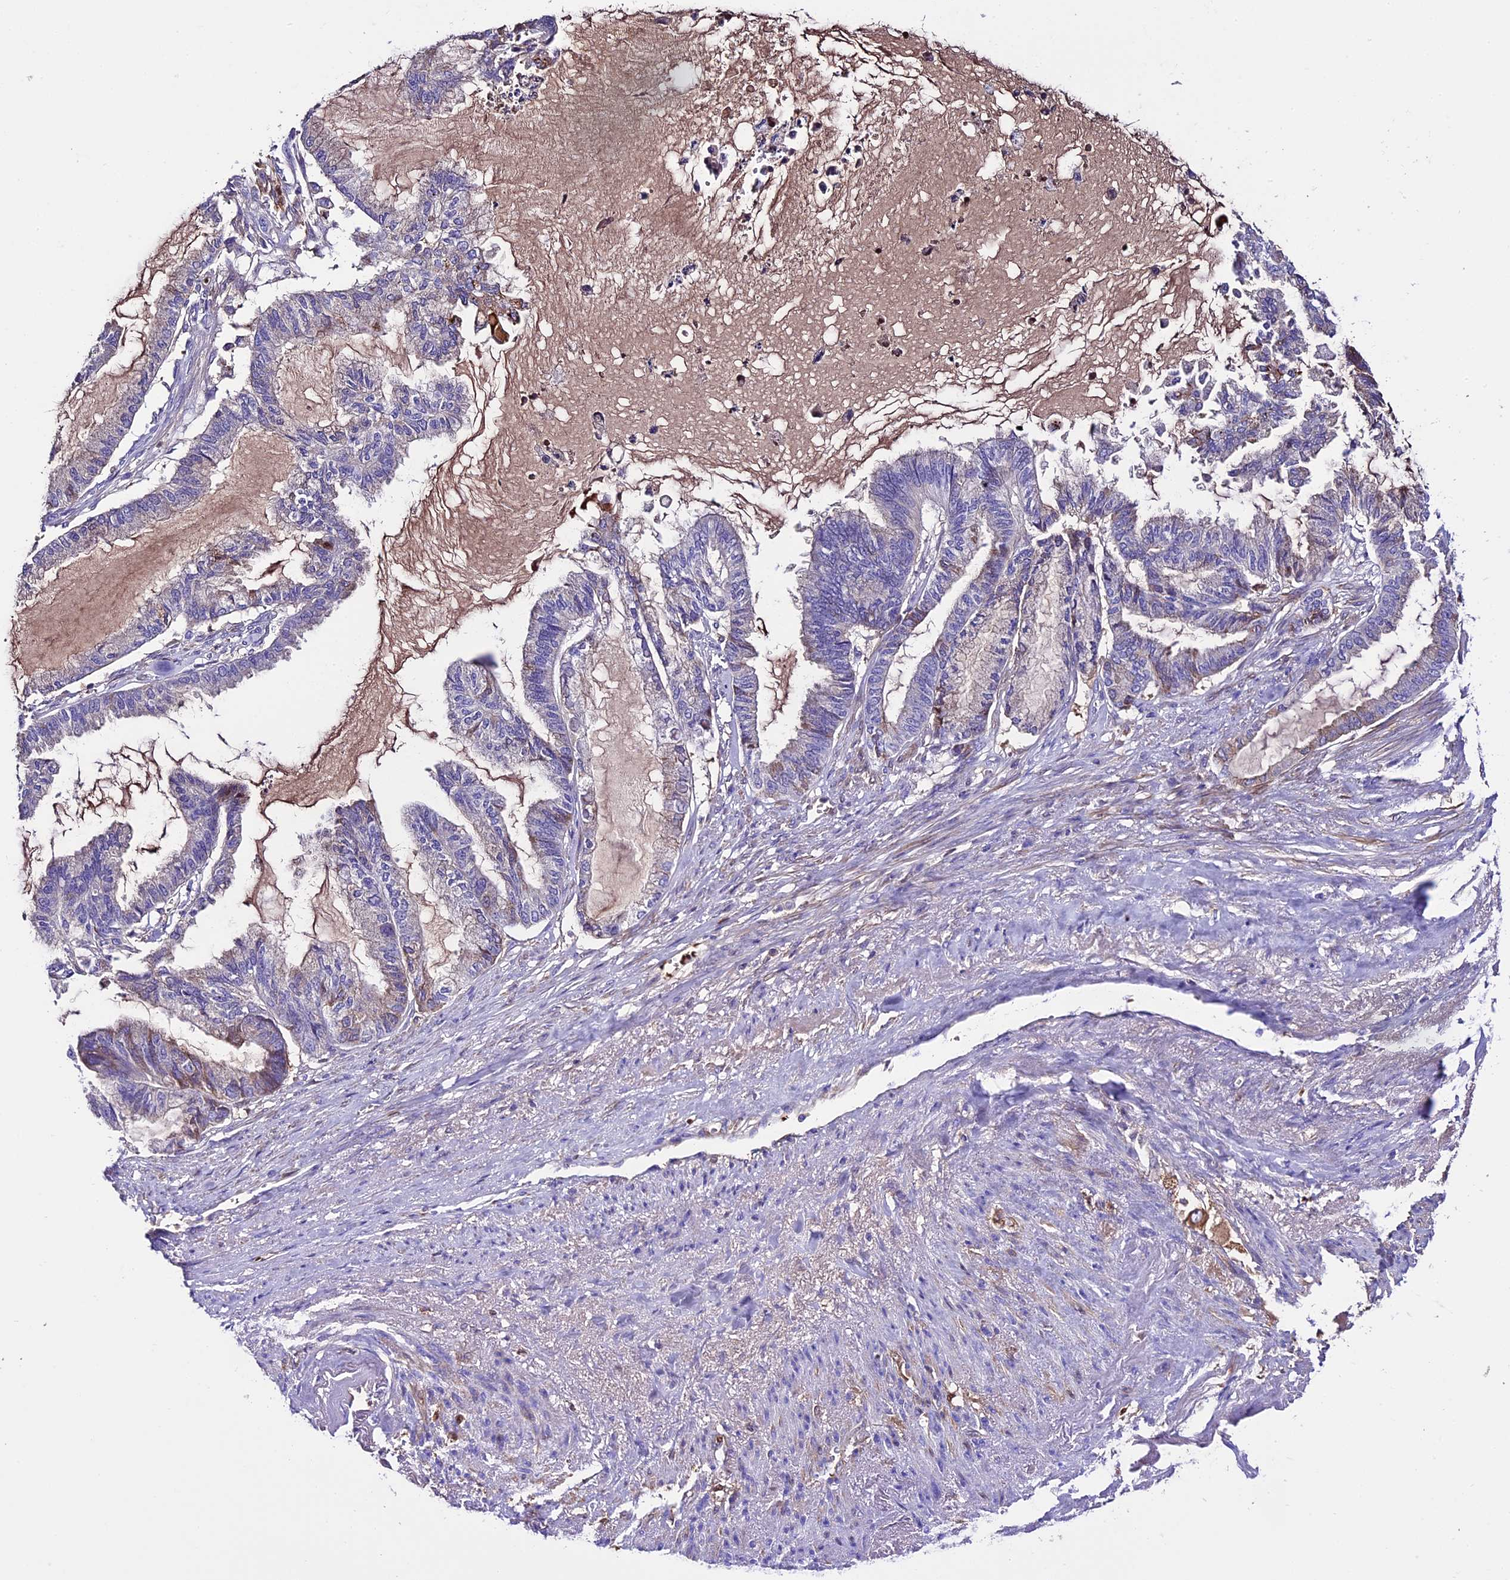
{"staining": {"intensity": "negative", "quantity": "none", "location": "none"}, "tissue": "endometrial cancer", "cell_type": "Tumor cells", "image_type": "cancer", "snomed": [{"axis": "morphology", "description": "Adenocarcinoma, NOS"}, {"axis": "topography", "description": "Endometrium"}], "caption": "This photomicrograph is of endometrial cancer stained with immunohistochemistry to label a protein in brown with the nuclei are counter-stained blue. There is no staining in tumor cells. The staining was performed using DAB (3,3'-diaminobenzidine) to visualize the protein expression in brown, while the nuclei were stained in blue with hematoxylin (Magnification: 20x).", "gene": "TCP11L2", "patient": {"sex": "female", "age": 86}}